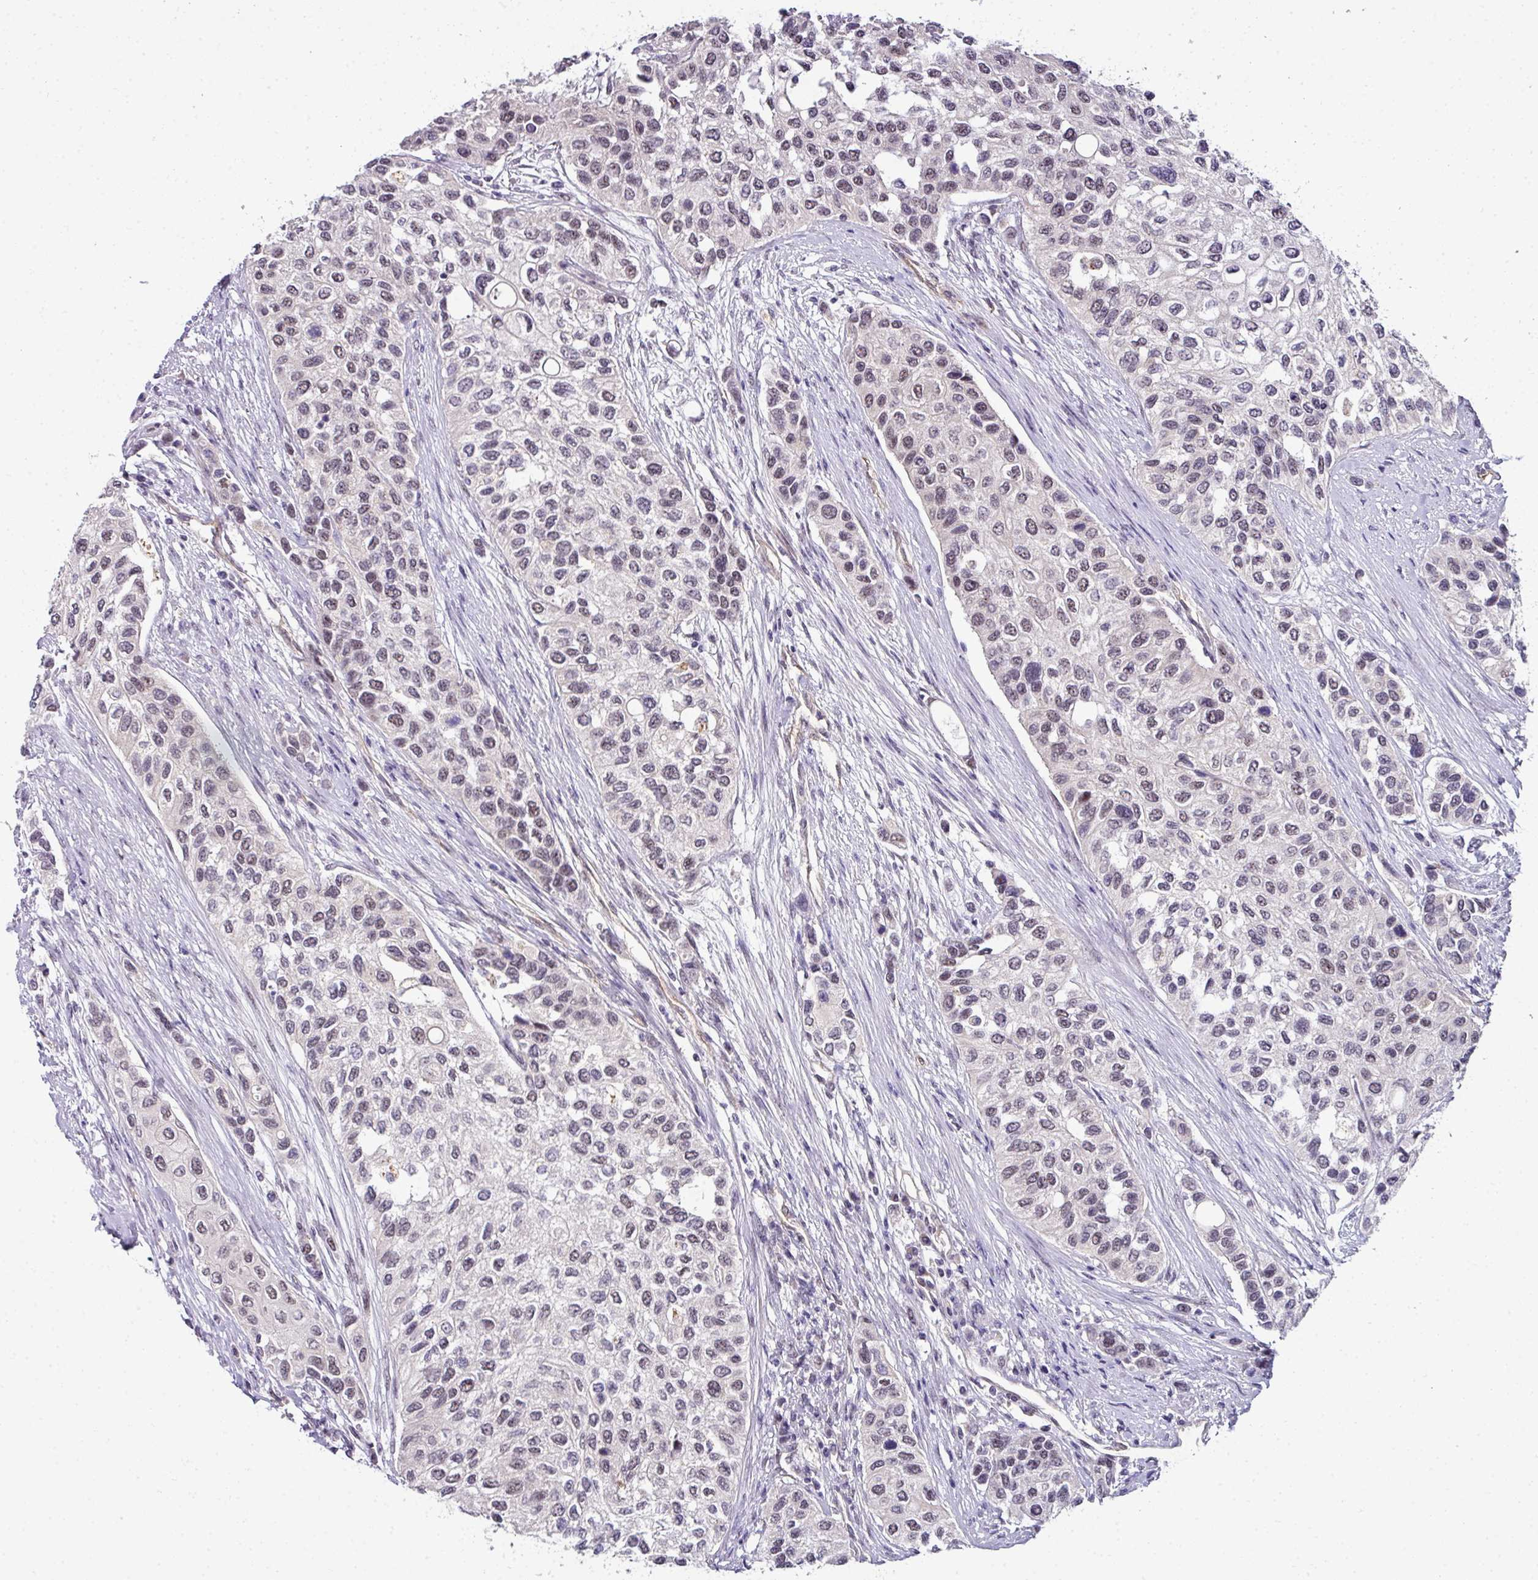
{"staining": {"intensity": "negative", "quantity": "none", "location": "none"}, "tissue": "urothelial cancer", "cell_type": "Tumor cells", "image_type": "cancer", "snomed": [{"axis": "morphology", "description": "Normal tissue, NOS"}, {"axis": "morphology", "description": "Urothelial carcinoma, High grade"}, {"axis": "topography", "description": "Vascular tissue"}, {"axis": "topography", "description": "Urinary bladder"}], "caption": "High power microscopy micrograph of an immunohistochemistry photomicrograph of urothelial cancer, revealing no significant expression in tumor cells.", "gene": "NAPSA", "patient": {"sex": "female", "age": 56}}